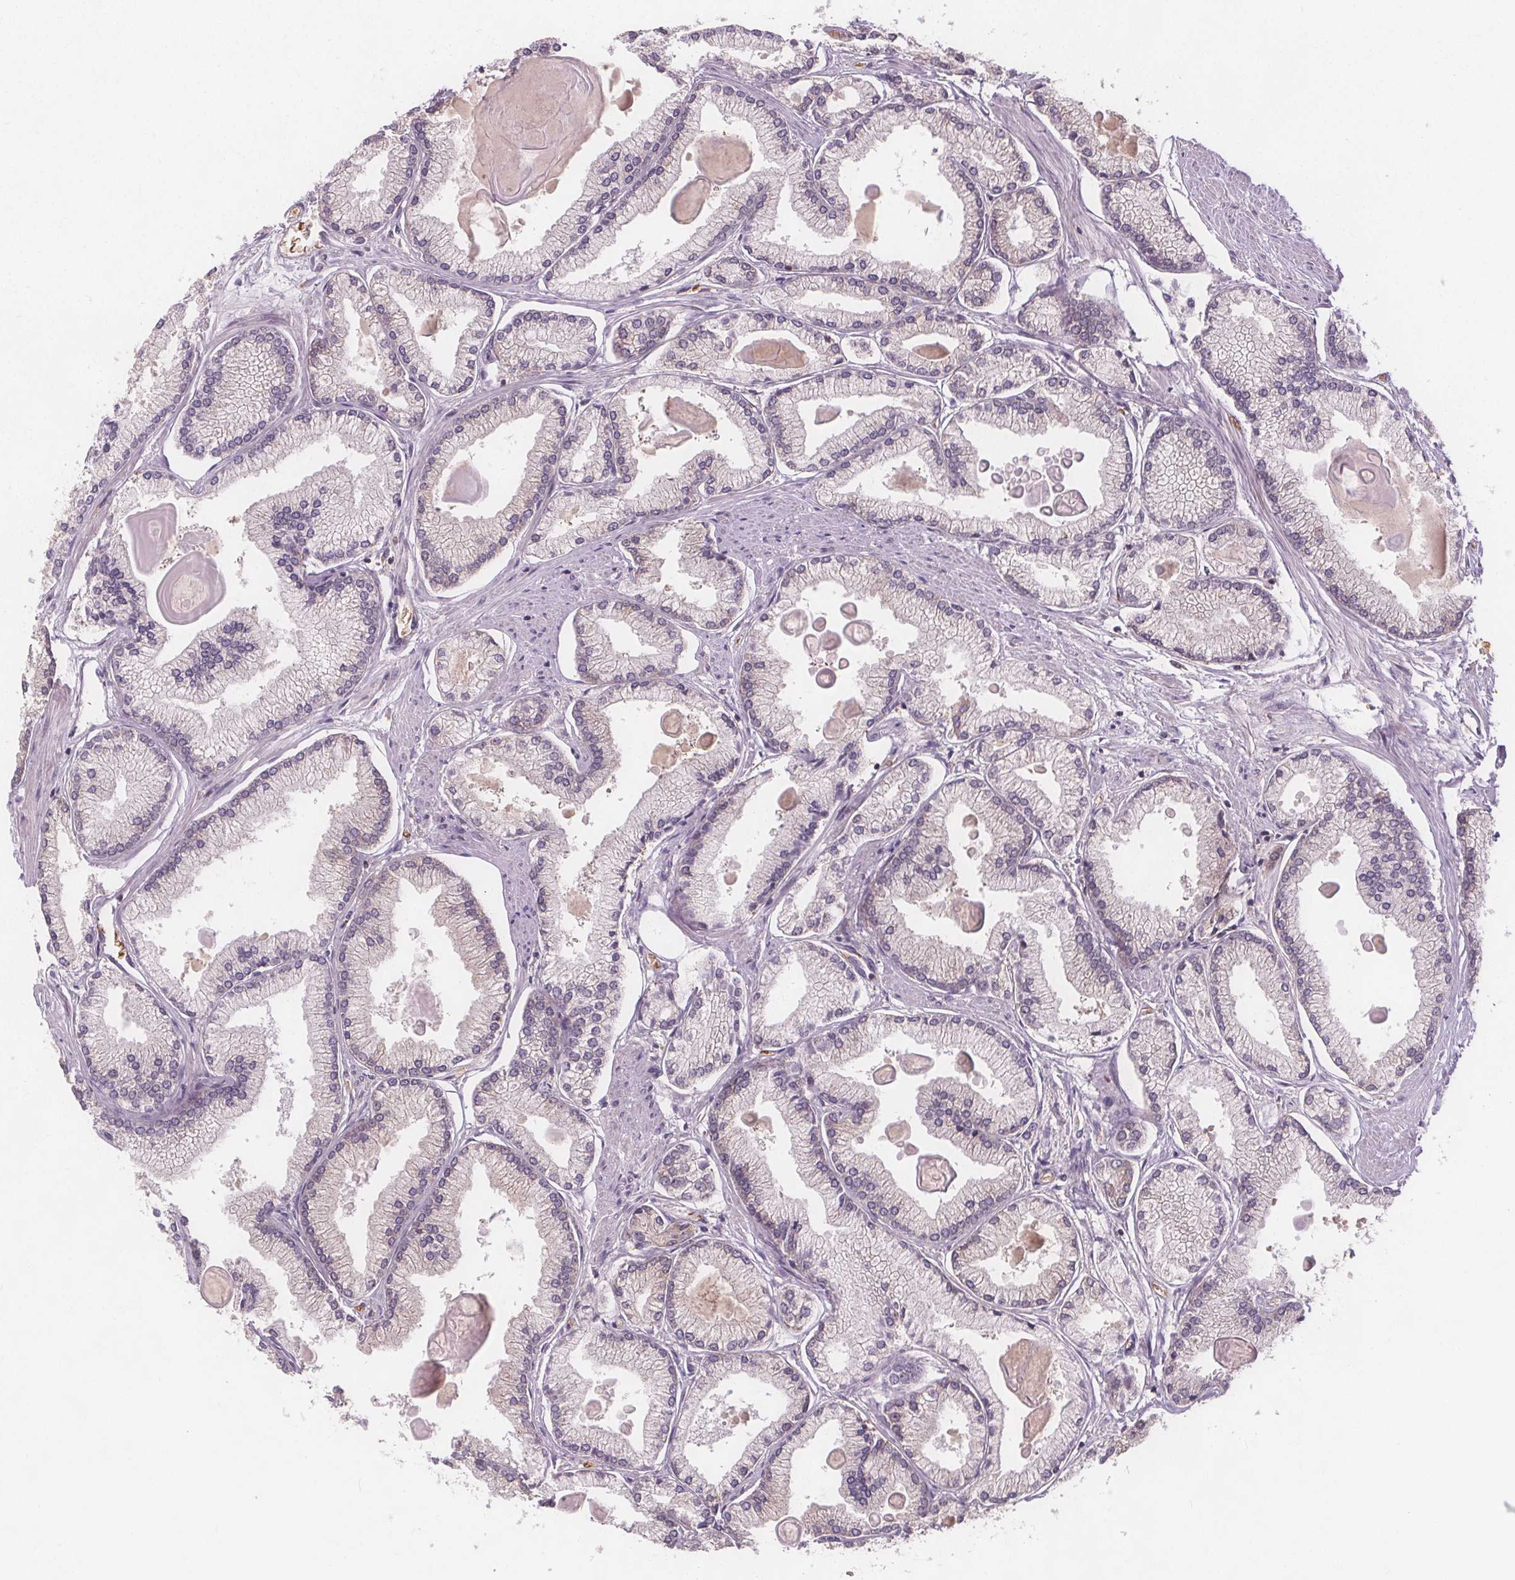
{"staining": {"intensity": "negative", "quantity": "none", "location": "none"}, "tissue": "prostate cancer", "cell_type": "Tumor cells", "image_type": "cancer", "snomed": [{"axis": "morphology", "description": "Adenocarcinoma, High grade"}, {"axis": "topography", "description": "Prostate"}], "caption": "An IHC micrograph of prostate cancer is shown. There is no staining in tumor cells of prostate cancer.", "gene": "EIF3D", "patient": {"sex": "male", "age": 68}}